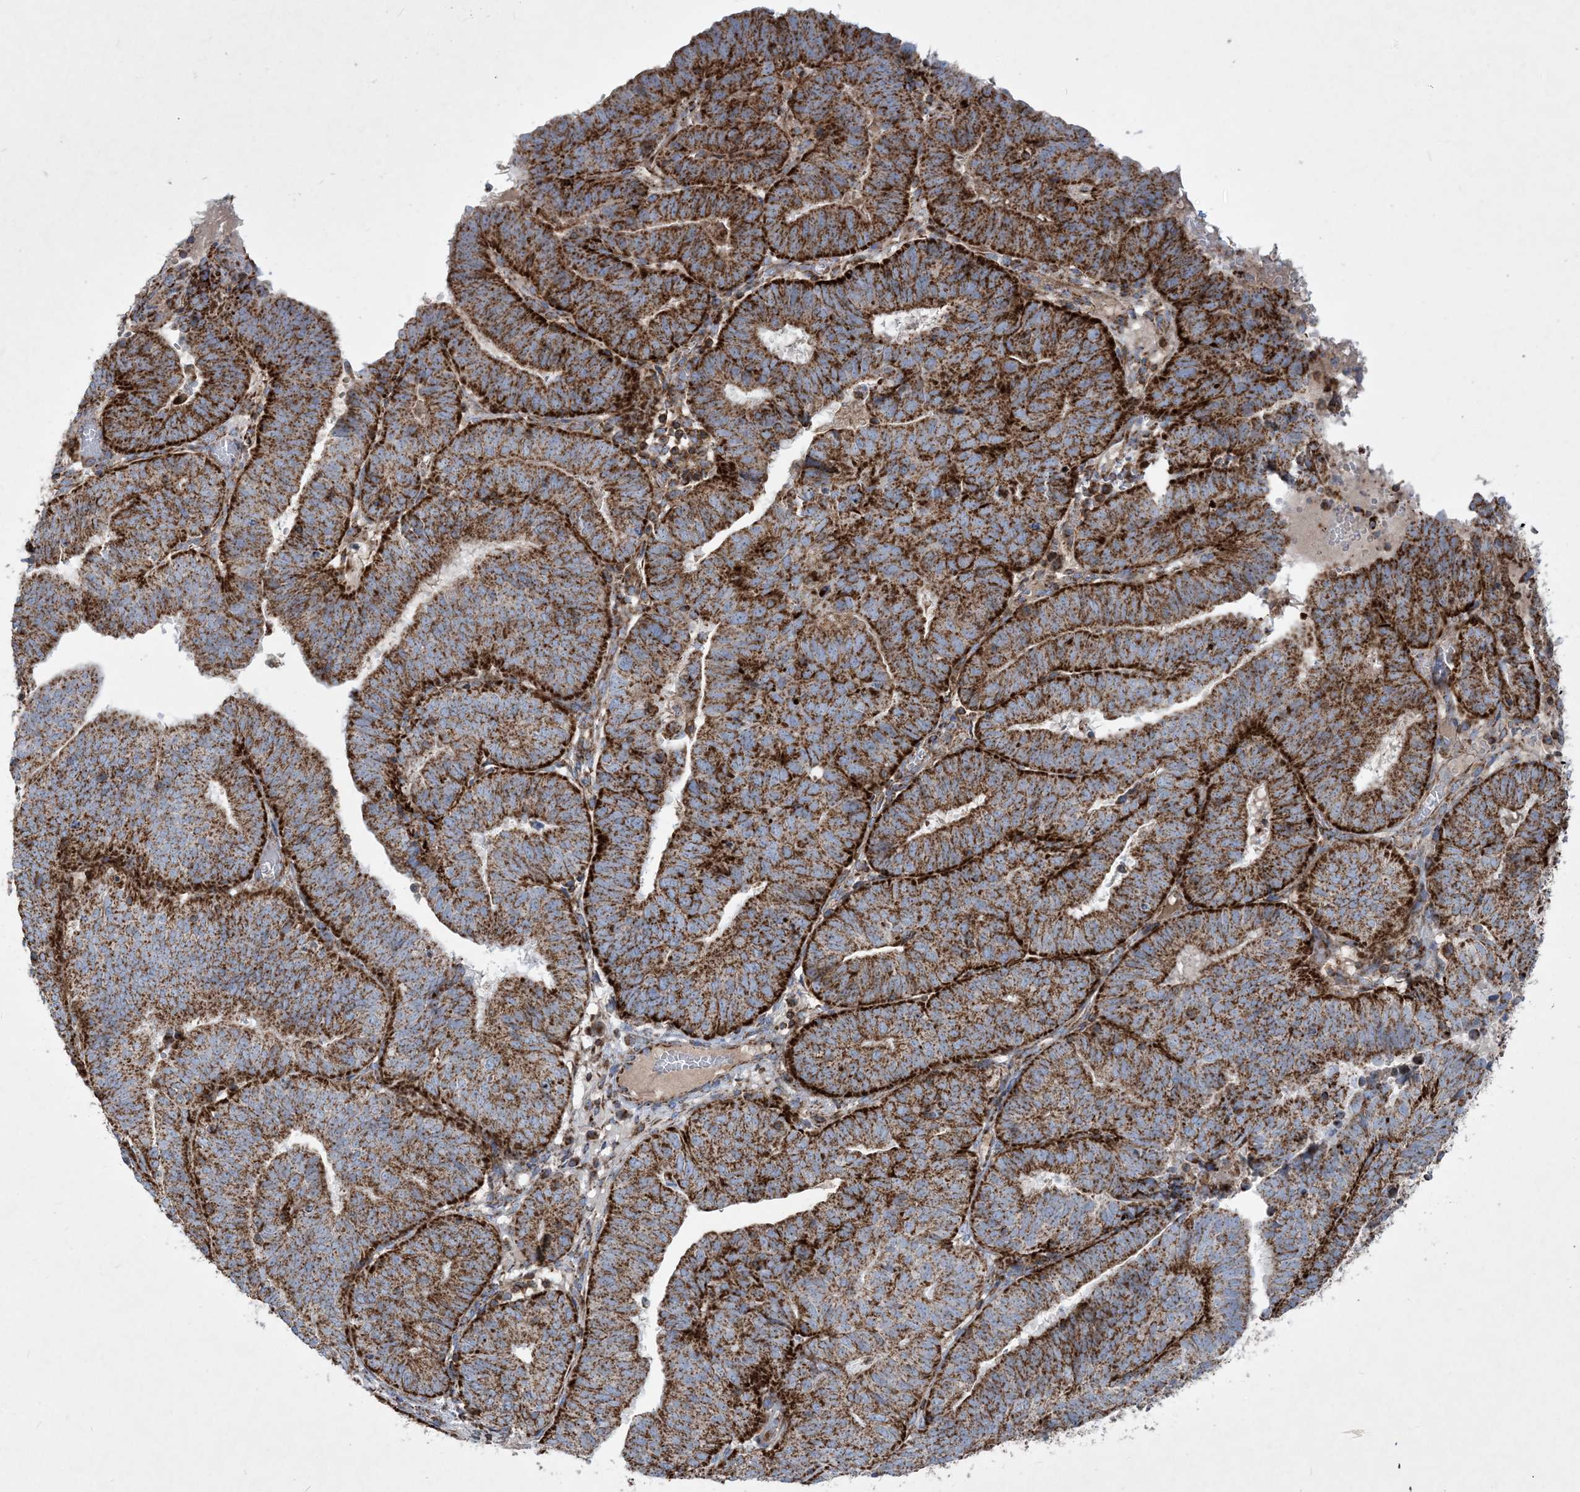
{"staining": {"intensity": "strong", "quantity": ">75%", "location": "cytoplasmic/membranous"}, "tissue": "endometrial cancer", "cell_type": "Tumor cells", "image_type": "cancer", "snomed": [{"axis": "morphology", "description": "Adenocarcinoma, NOS"}, {"axis": "topography", "description": "Uterus"}], "caption": "Immunohistochemistry (IHC) of human adenocarcinoma (endometrial) reveals high levels of strong cytoplasmic/membranous positivity in about >75% of tumor cells.", "gene": "BEND4", "patient": {"sex": "female", "age": 77}}